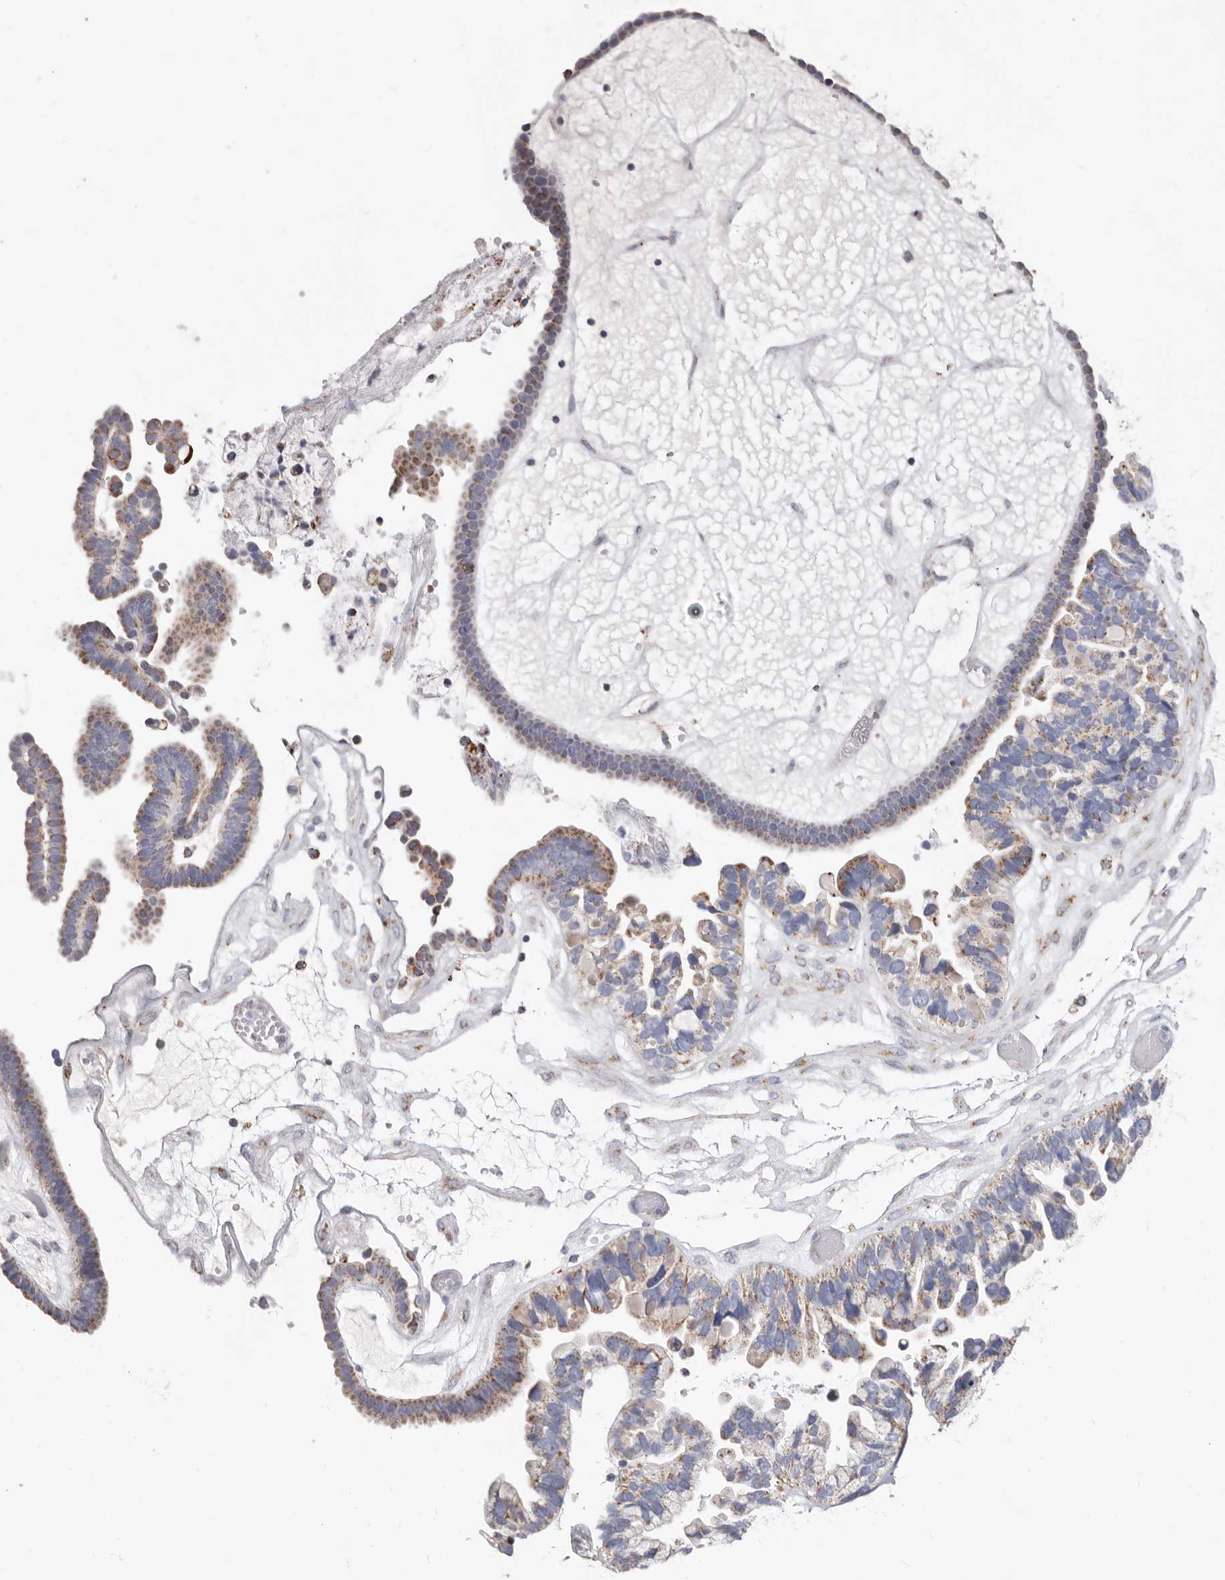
{"staining": {"intensity": "weak", "quantity": ">75%", "location": "cytoplasmic/membranous"}, "tissue": "ovarian cancer", "cell_type": "Tumor cells", "image_type": "cancer", "snomed": [{"axis": "morphology", "description": "Cystadenocarcinoma, serous, NOS"}, {"axis": "topography", "description": "Ovary"}], "caption": "Human serous cystadenocarcinoma (ovarian) stained with a brown dye demonstrates weak cytoplasmic/membranous positive expression in approximately >75% of tumor cells.", "gene": "RSPO2", "patient": {"sex": "female", "age": 56}}